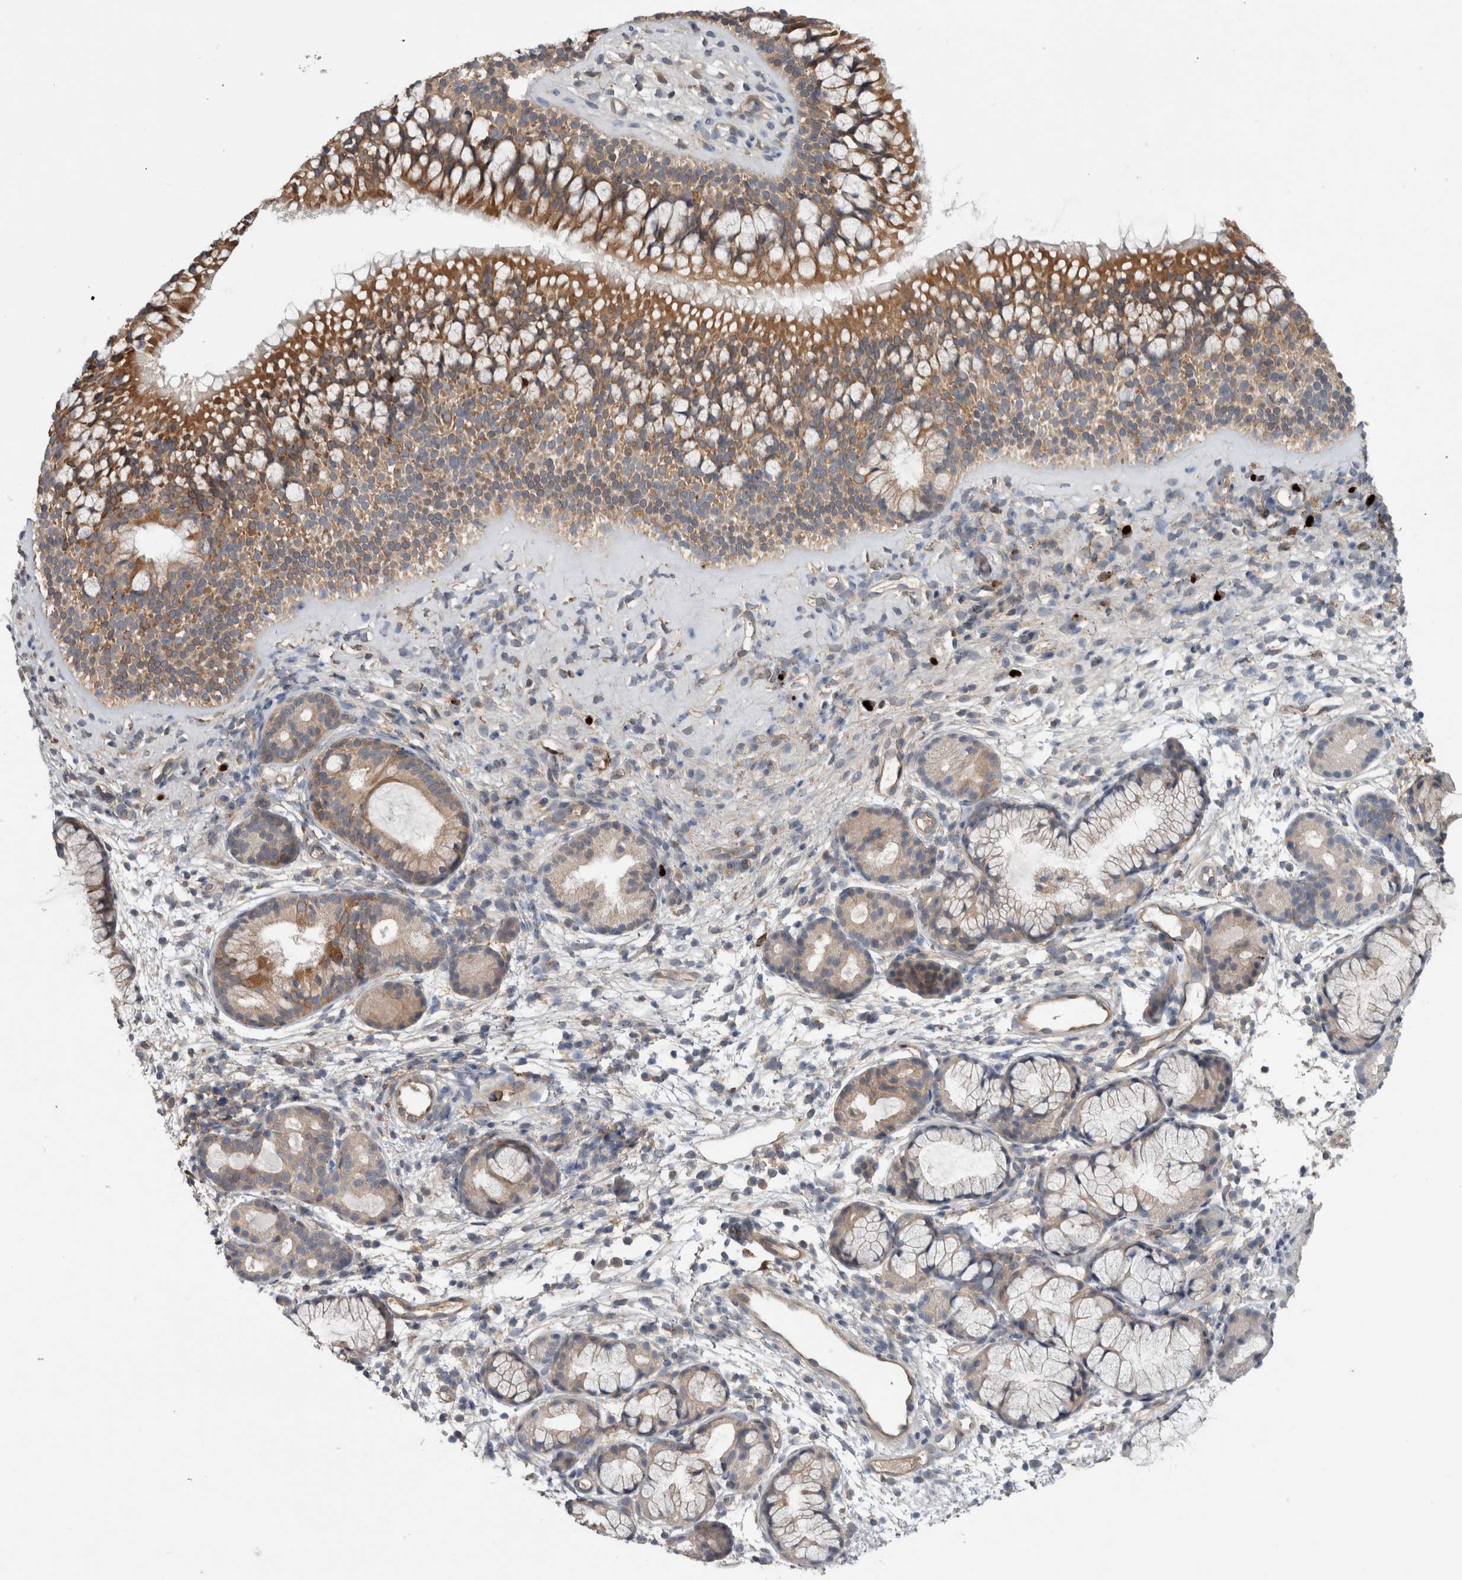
{"staining": {"intensity": "moderate", "quantity": ">75%", "location": "cytoplasmic/membranous"}, "tissue": "nasopharynx", "cell_type": "Respiratory epithelial cells", "image_type": "normal", "snomed": [{"axis": "morphology", "description": "Normal tissue, NOS"}, {"axis": "morphology", "description": "Inflammation, NOS"}, {"axis": "topography", "description": "Nasopharynx"}], "caption": "Immunohistochemistry (IHC) image of benign nasopharynx stained for a protein (brown), which demonstrates medium levels of moderate cytoplasmic/membranous expression in about >75% of respiratory epithelial cells.", "gene": "TARBP1", "patient": {"sex": "female", "age": 19}}